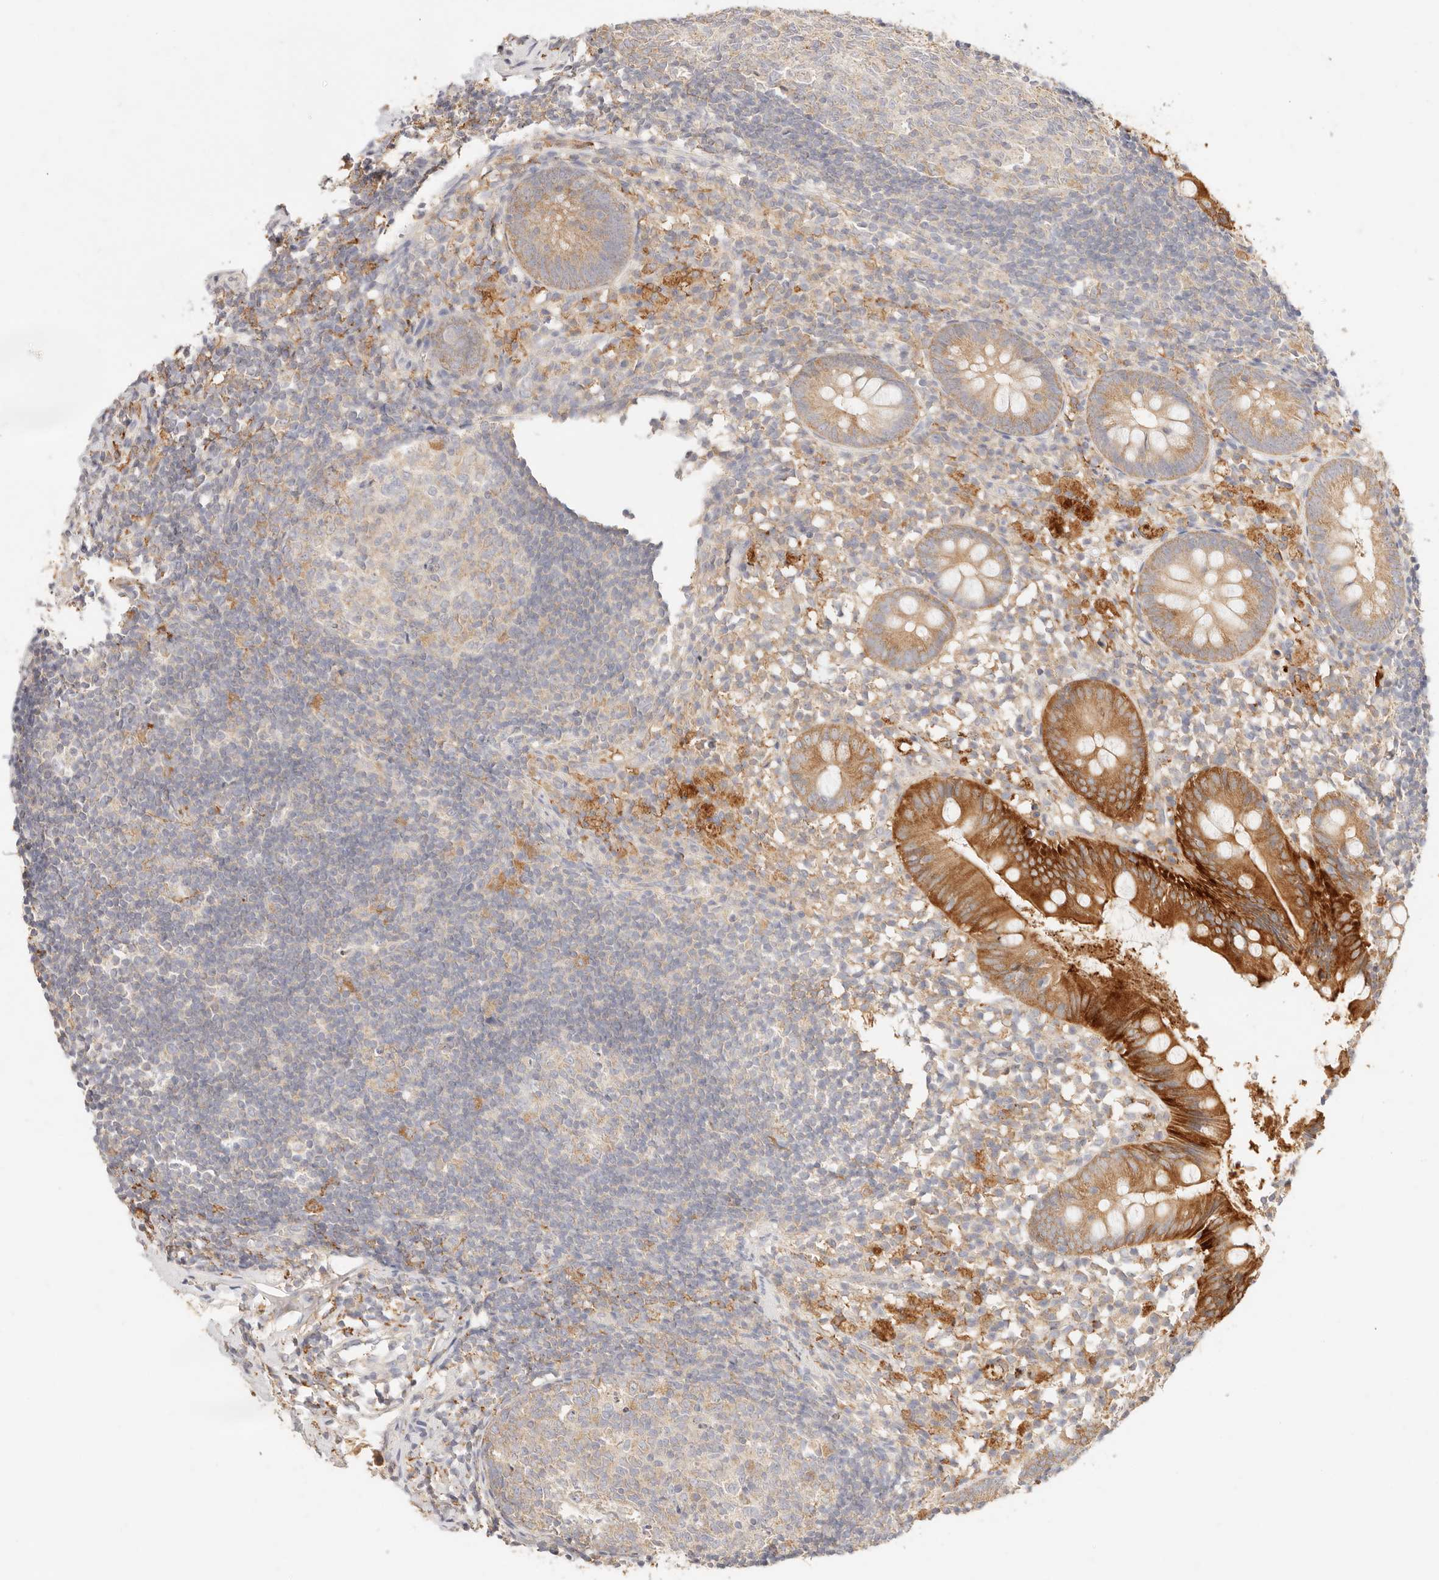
{"staining": {"intensity": "strong", "quantity": "25%-75%", "location": "cytoplasmic/membranous"}, "tissue": "appendix", "cell_type": "Glandular cells", "image_type": "normal", "snomed": [{"axis": "morphology", "description": "Normal tissue, NOS"}, {"axis": "topography", "description": "Appendix"}], "caption": "The image displays immunohistochemical staining of unremarkable appendix. There is strong cytoplasmic/membranous staining is identified in approximately 25%-75% of glandular cells. The staining is performed using DAB (3,3'-diaminobenzidine) brown chromogen to label protein expression. The nuclei are counter-stained blue using hematoxylin.", "gene": "HK2", "patient": {"sex": "female", "age": 20}}